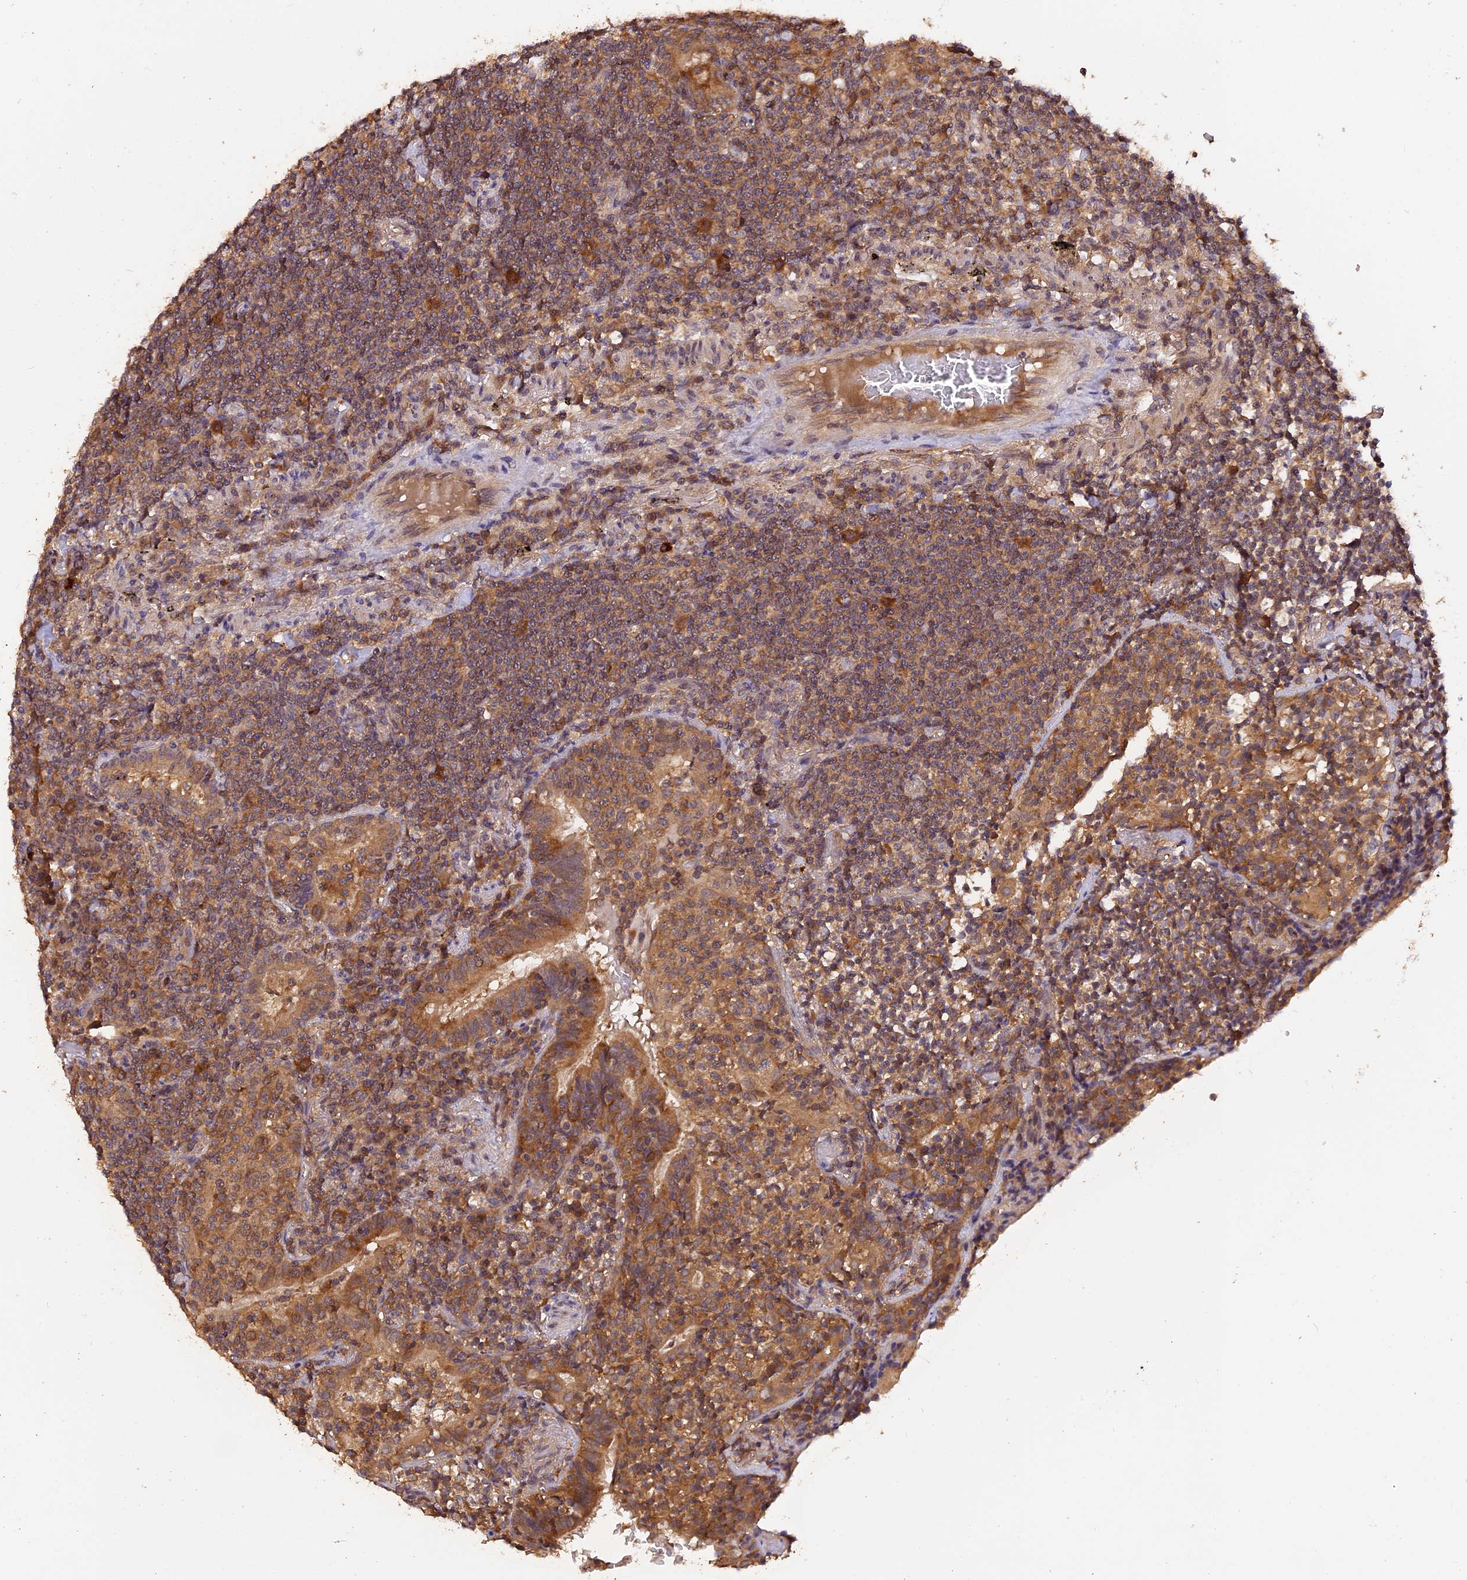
{"staining": {"intensity": "moderate", "quantity": ">75%", "location": "cytoplasmic/membranous"}, "tissue": "lymphoma", "cell_type": "Tumor cells", "image_type": "cancer", "snomed": [{"axis": "morphology", "description": "Malignant lymphoma, non-Hodgkin's type, Low grade"}, {"axis": "topography", "description": "Lung"}], "caption": "A micrograph of low-grade malignant lymphoma, non-Hodgkin's type stained for a protein reveals moderate cytoplasmic/membranous brown staining in tumor cells. (DAB (3,3'-diaminobenzidine) IHC with brightfield microscopy, high magnification).", "gene": "TRMT1", "patient": {"sex": "female", "age": 71}}